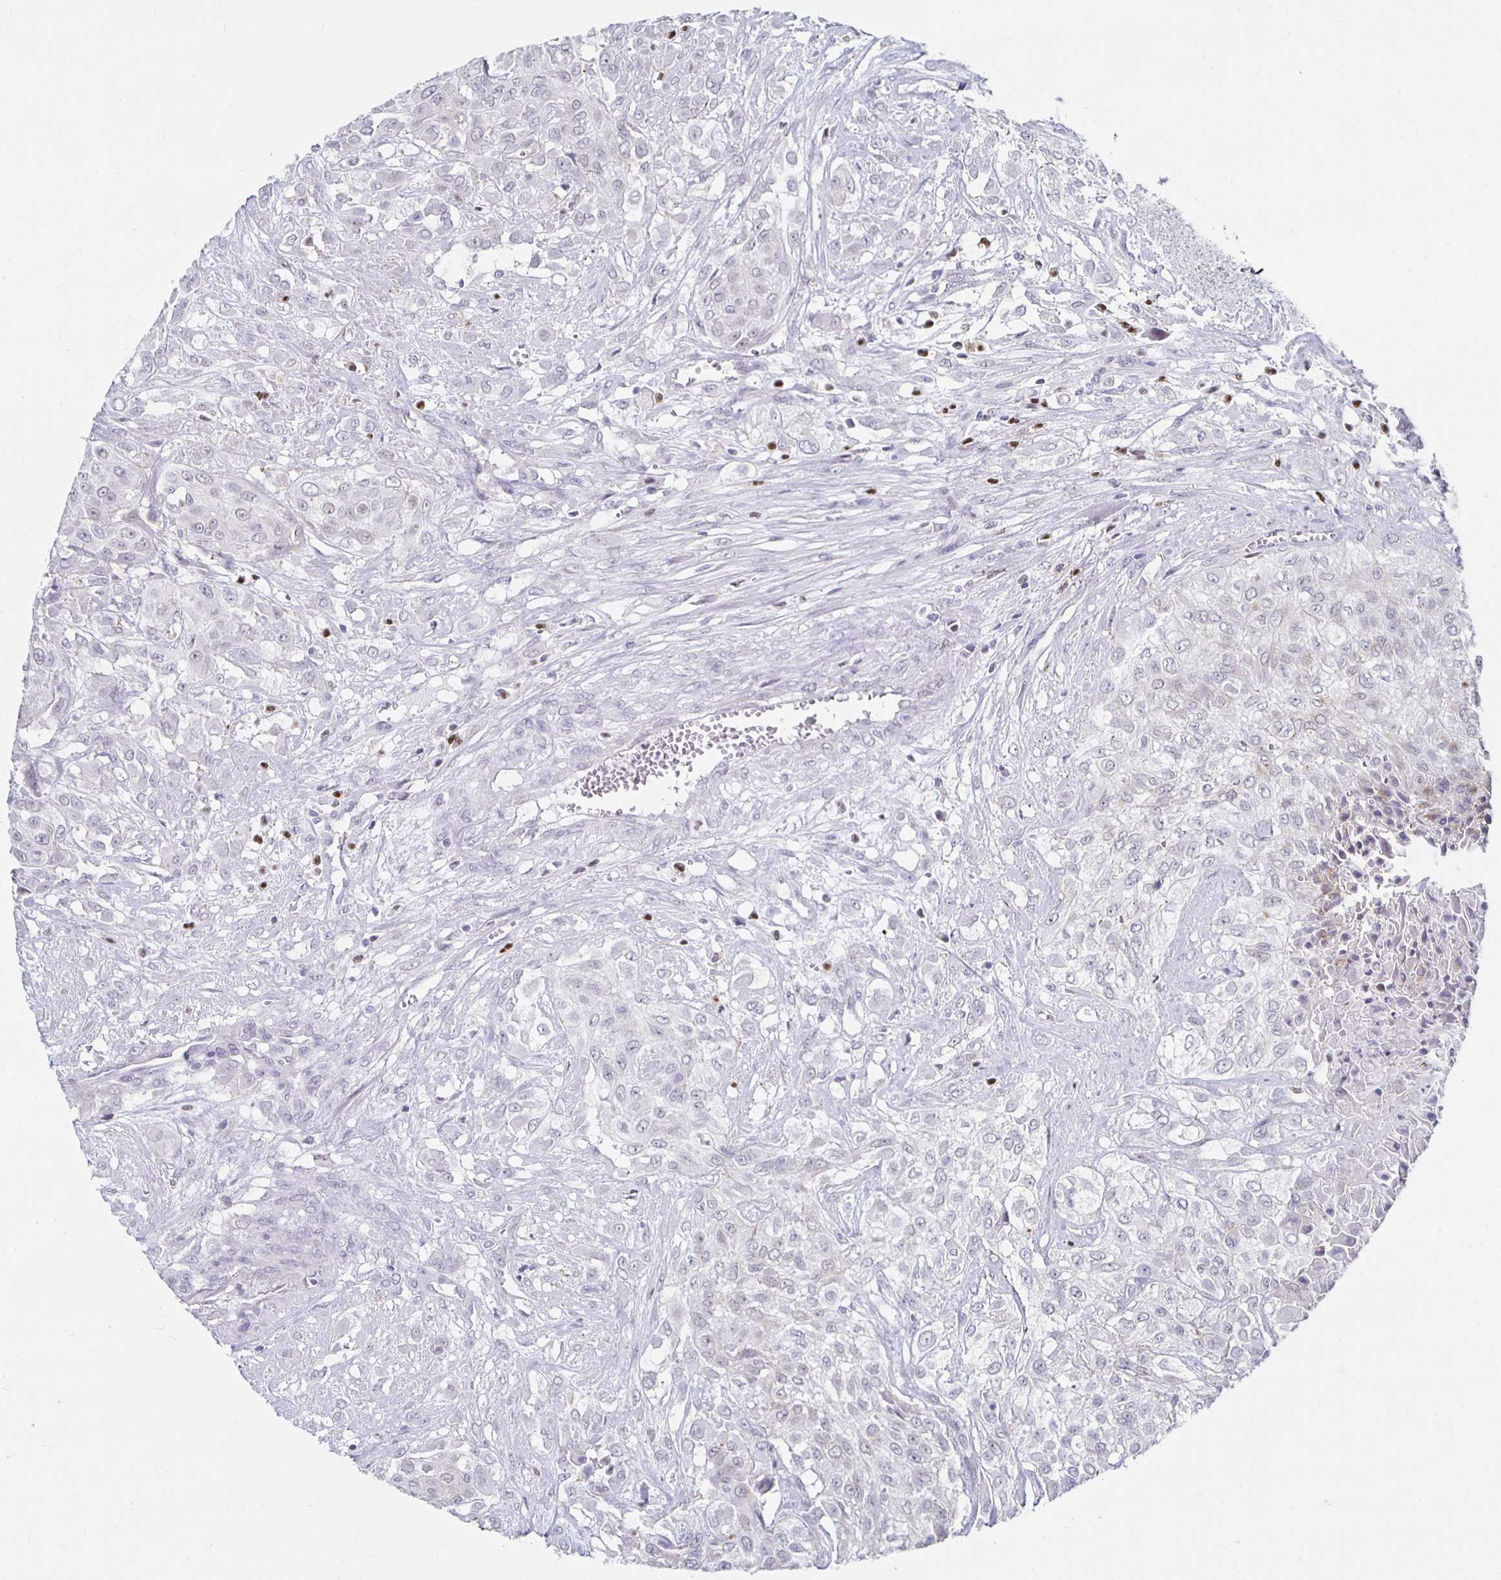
{"staining": {"intensity": "negative", "quantity": "none", "location": "none"}, "tissue": "urothelial cancer", "cell_type": "Tumor cells", "image_type": "cancer", "snomed": [{"axis": "morphology", "description": "Urothelial carcinoma, High grade"}, {"axis": "topography", "description": "Urinary bladder"}], "caption": "This is an immunohistochemistry (IHC) photomicrograph of human high-grade urothelial carcinoma. There is no expression in tumor cells.", "gene": "NOCT", "patient": {"sex": "male", "age": 57}}